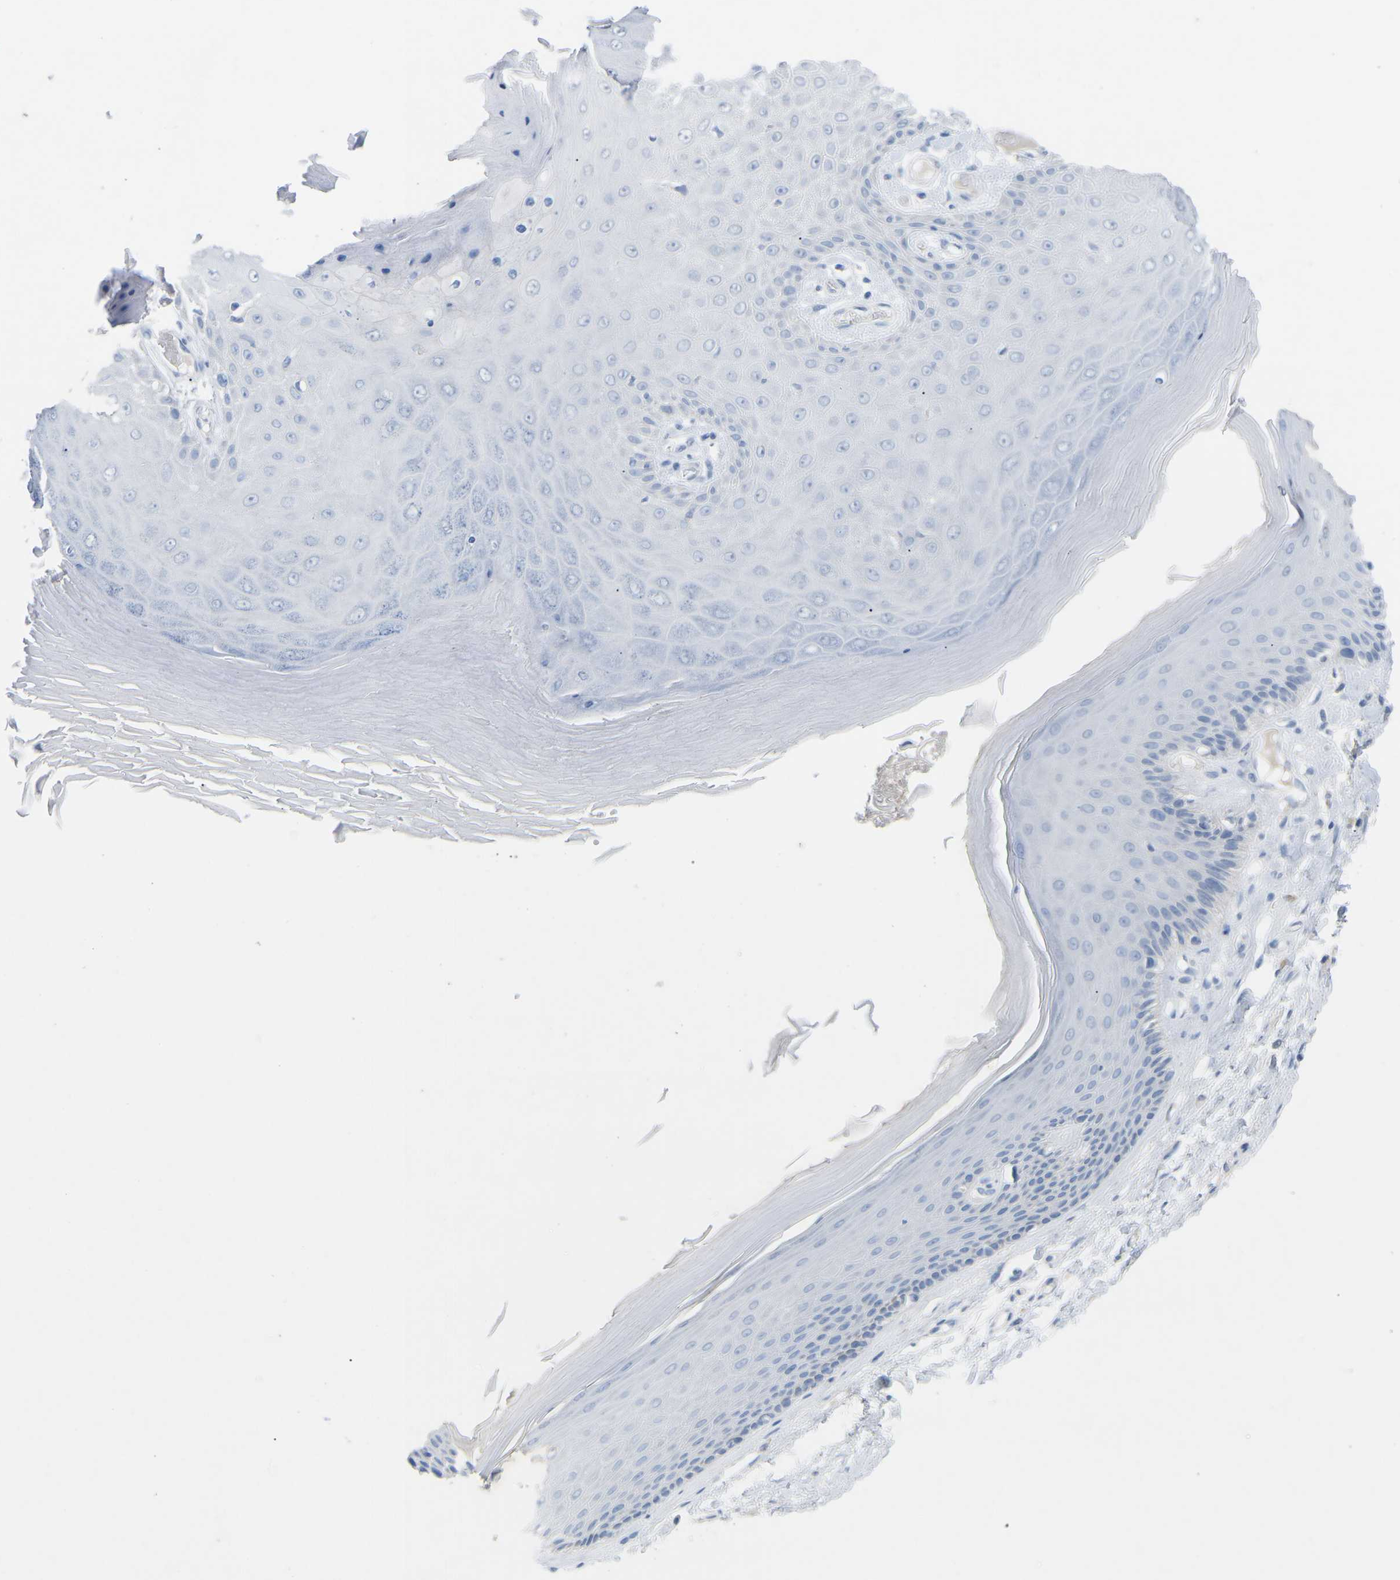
{"staining": {"intensity": "negative", "quantity": "none", "location": "none"}, "tissue": "skin", "cell_type": "Epidermal cells", "image_type": "normal", "snomed": [{"axis": "morphology", "description": "Normal tissue, NOS"}, {"axis": "topography", "description": "Vulva"}], "caption": "A micrograph of skin stained for a protein shows no brown staining in epidermal cells. (DAB (3,3'-diaminobenzidine) immunohistochemistry (IHC) with hematoxylin counter stain).", "gene": "HBG2", "patient": {"sex": "female", "age": 73}}